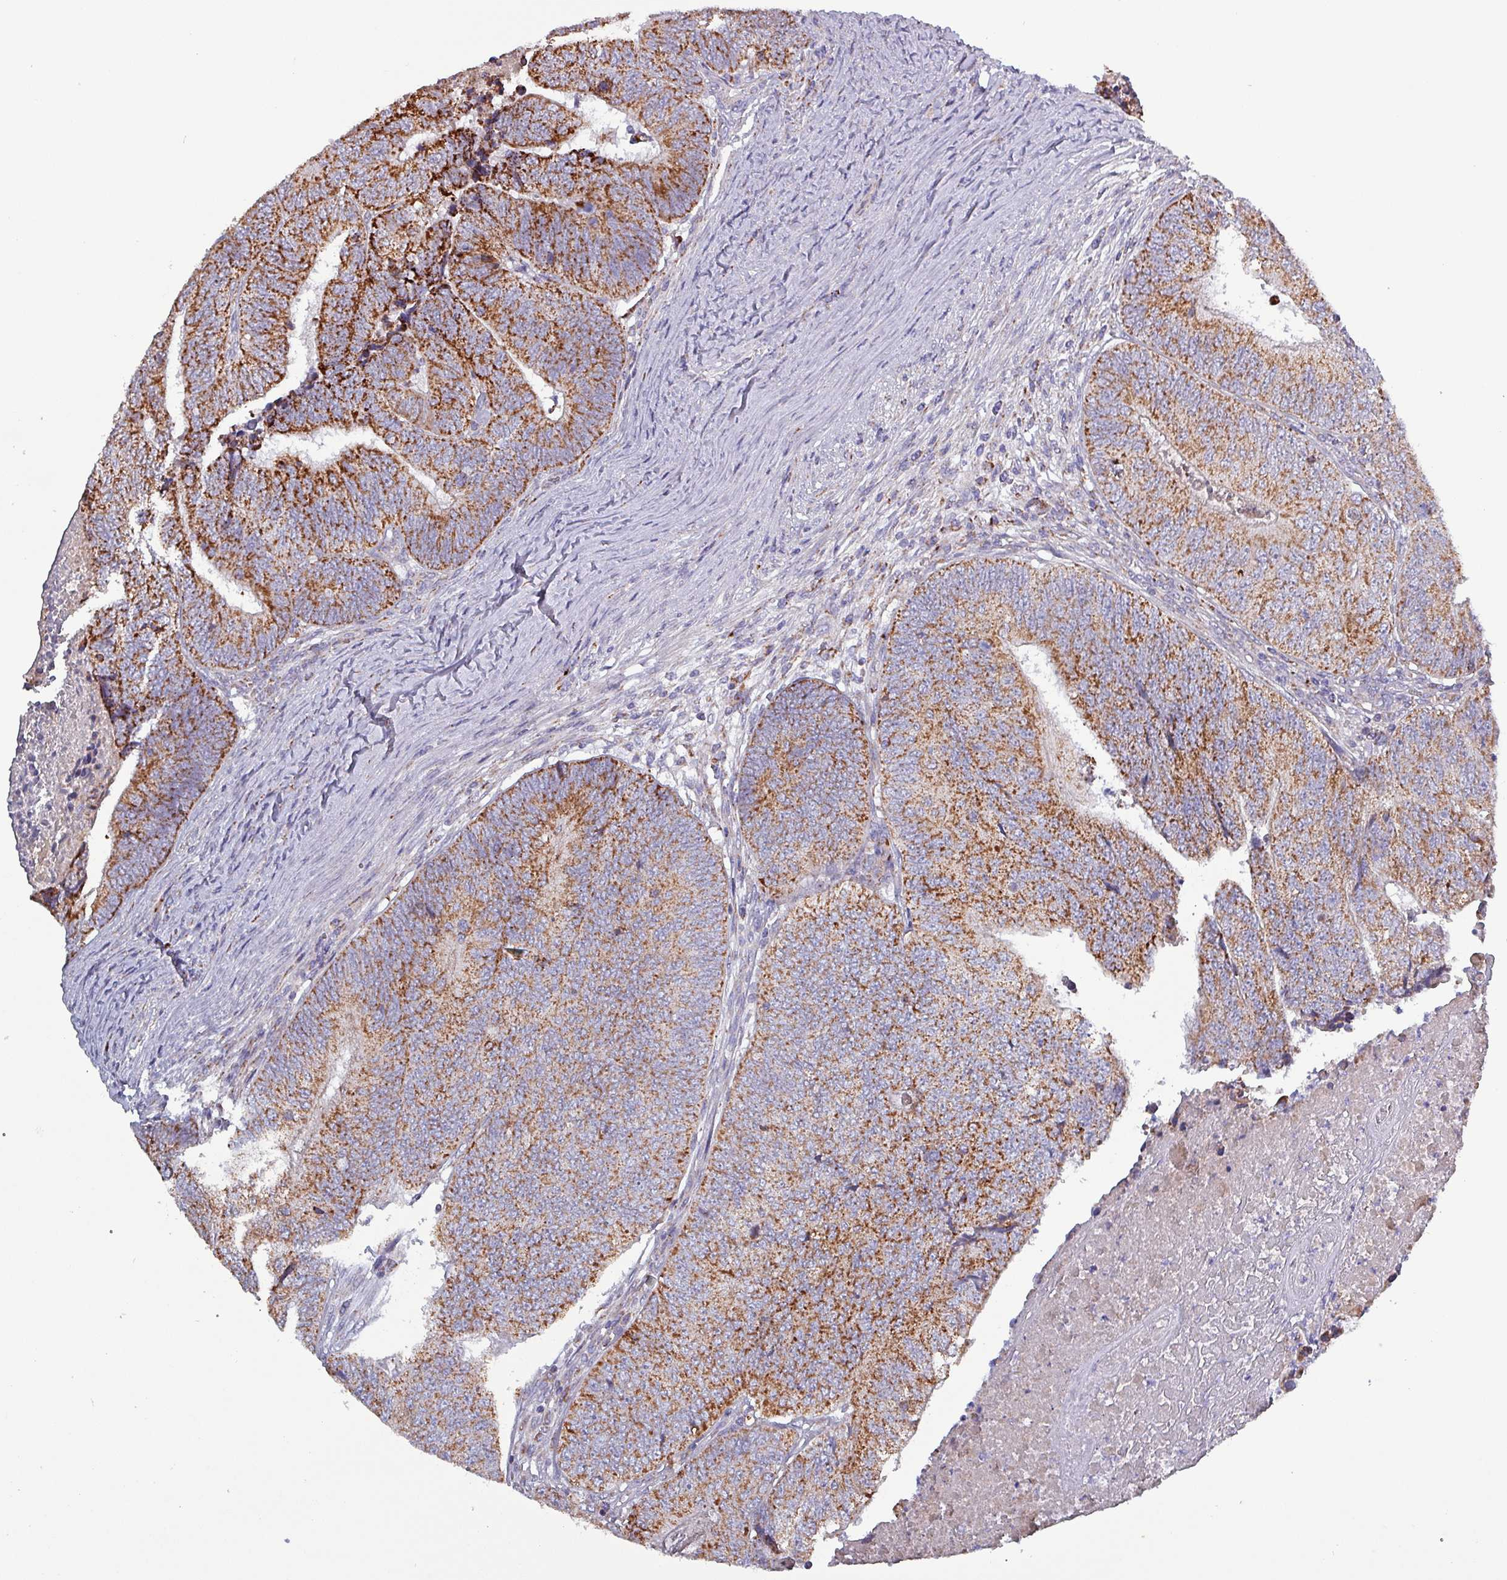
{"staining": {"intensity": "strong", "quantity": ">75%", "location": "cytoplasmic/membranous"}, "tissue": "colorectal cancer", "cell_type": "Tumor cells", "image_type": "cancer", "snomed": [{"axis": "morphology", "description": "Adenocarcinoma, NOS"}, {"axis": "topography", "description": "Colon"}], "caption": "IHC staining of colorectal cancer (adenocarcinoma), which shows high levels of strong cytoplasmic/membranous expression in approximately >75% of tumor cells indicating strong cytoplasmic/membranous protein staining. The staining was performed using DAB (brown) for protein detection and nuclei were counterstained in hematoxylin (blue).", "gene": "ZNF322", "patient": {"sex": "female", "age": 67}}